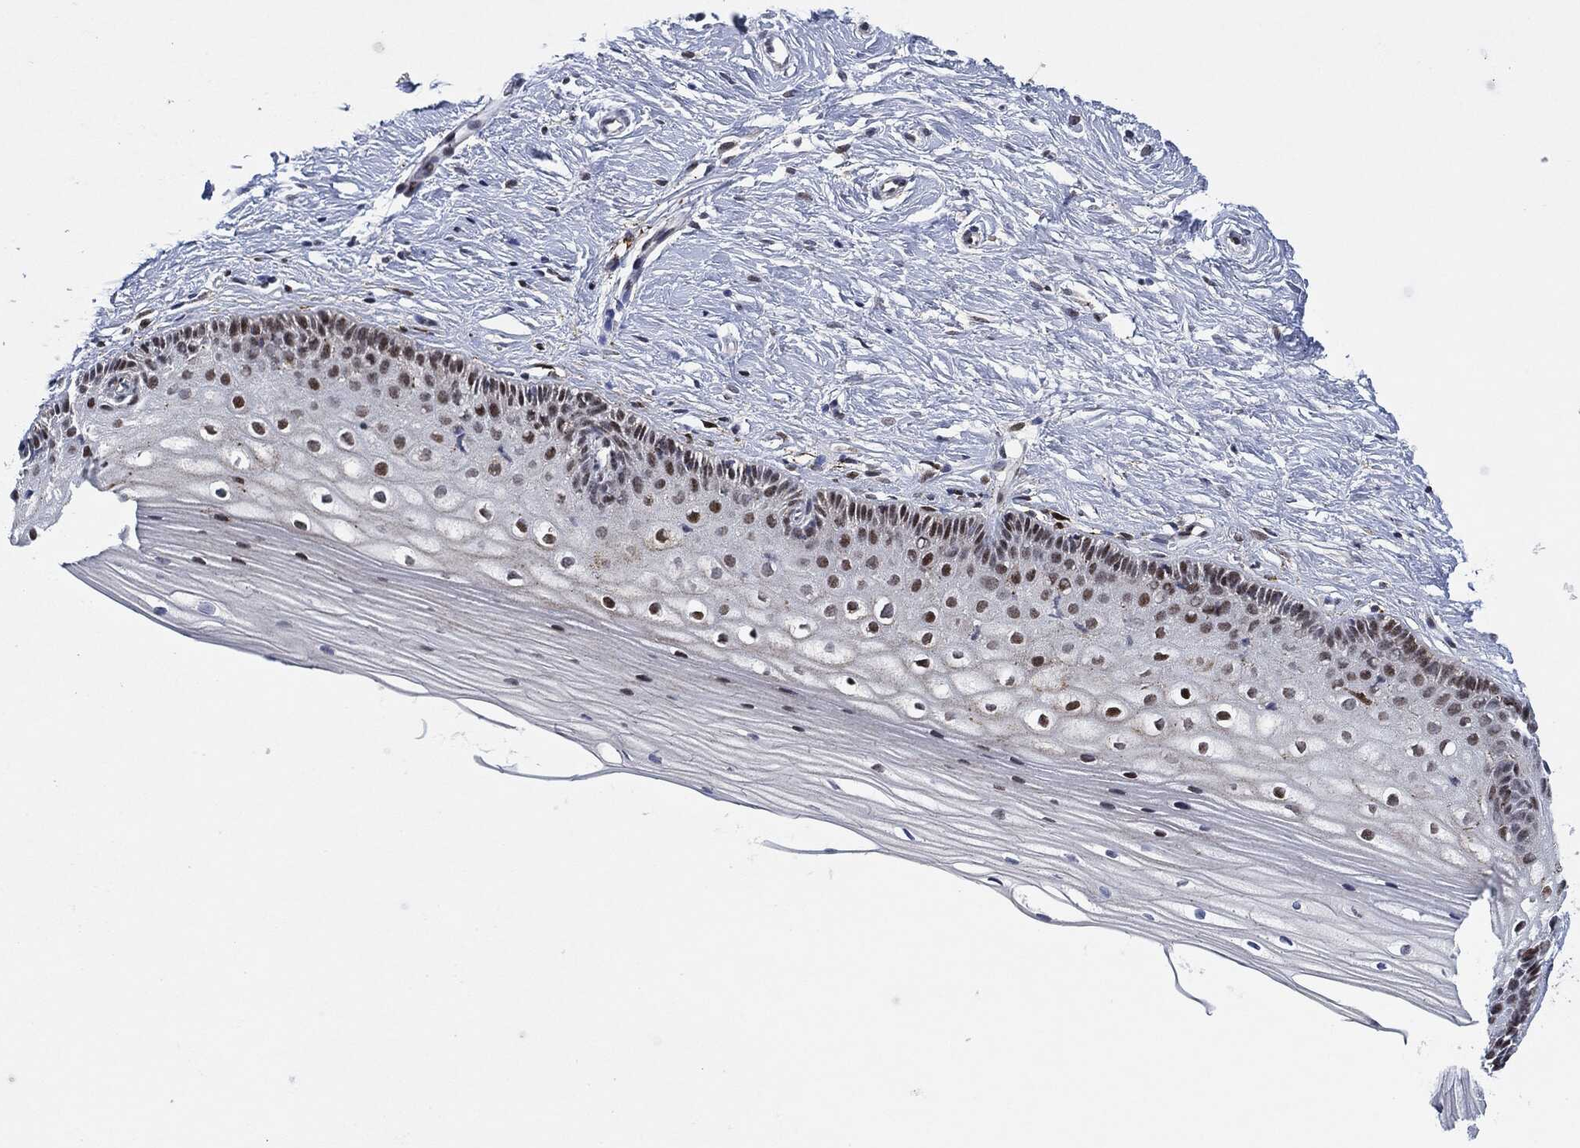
{"staining": {"intensity": "strong", "quantity": "<25%", "location": "nuclear"}, "tissue": "cervix", "cell_type": "Squamous epithelial cells", "image_type": "normal", "snomed": [{"axis": "morphology", "description": "Normal tissue, NOS"}, {"axis": "topography", "description": "Cervix"}], "caption": "A high-resolution micrograph shows immunohistochemistry staining of benign cervix, which reveals strong nuclear expression in approximately <25% of squamous epithelial cells.", "gene": "NANOS3", "patient": {"sex": "female", "age": 40}}